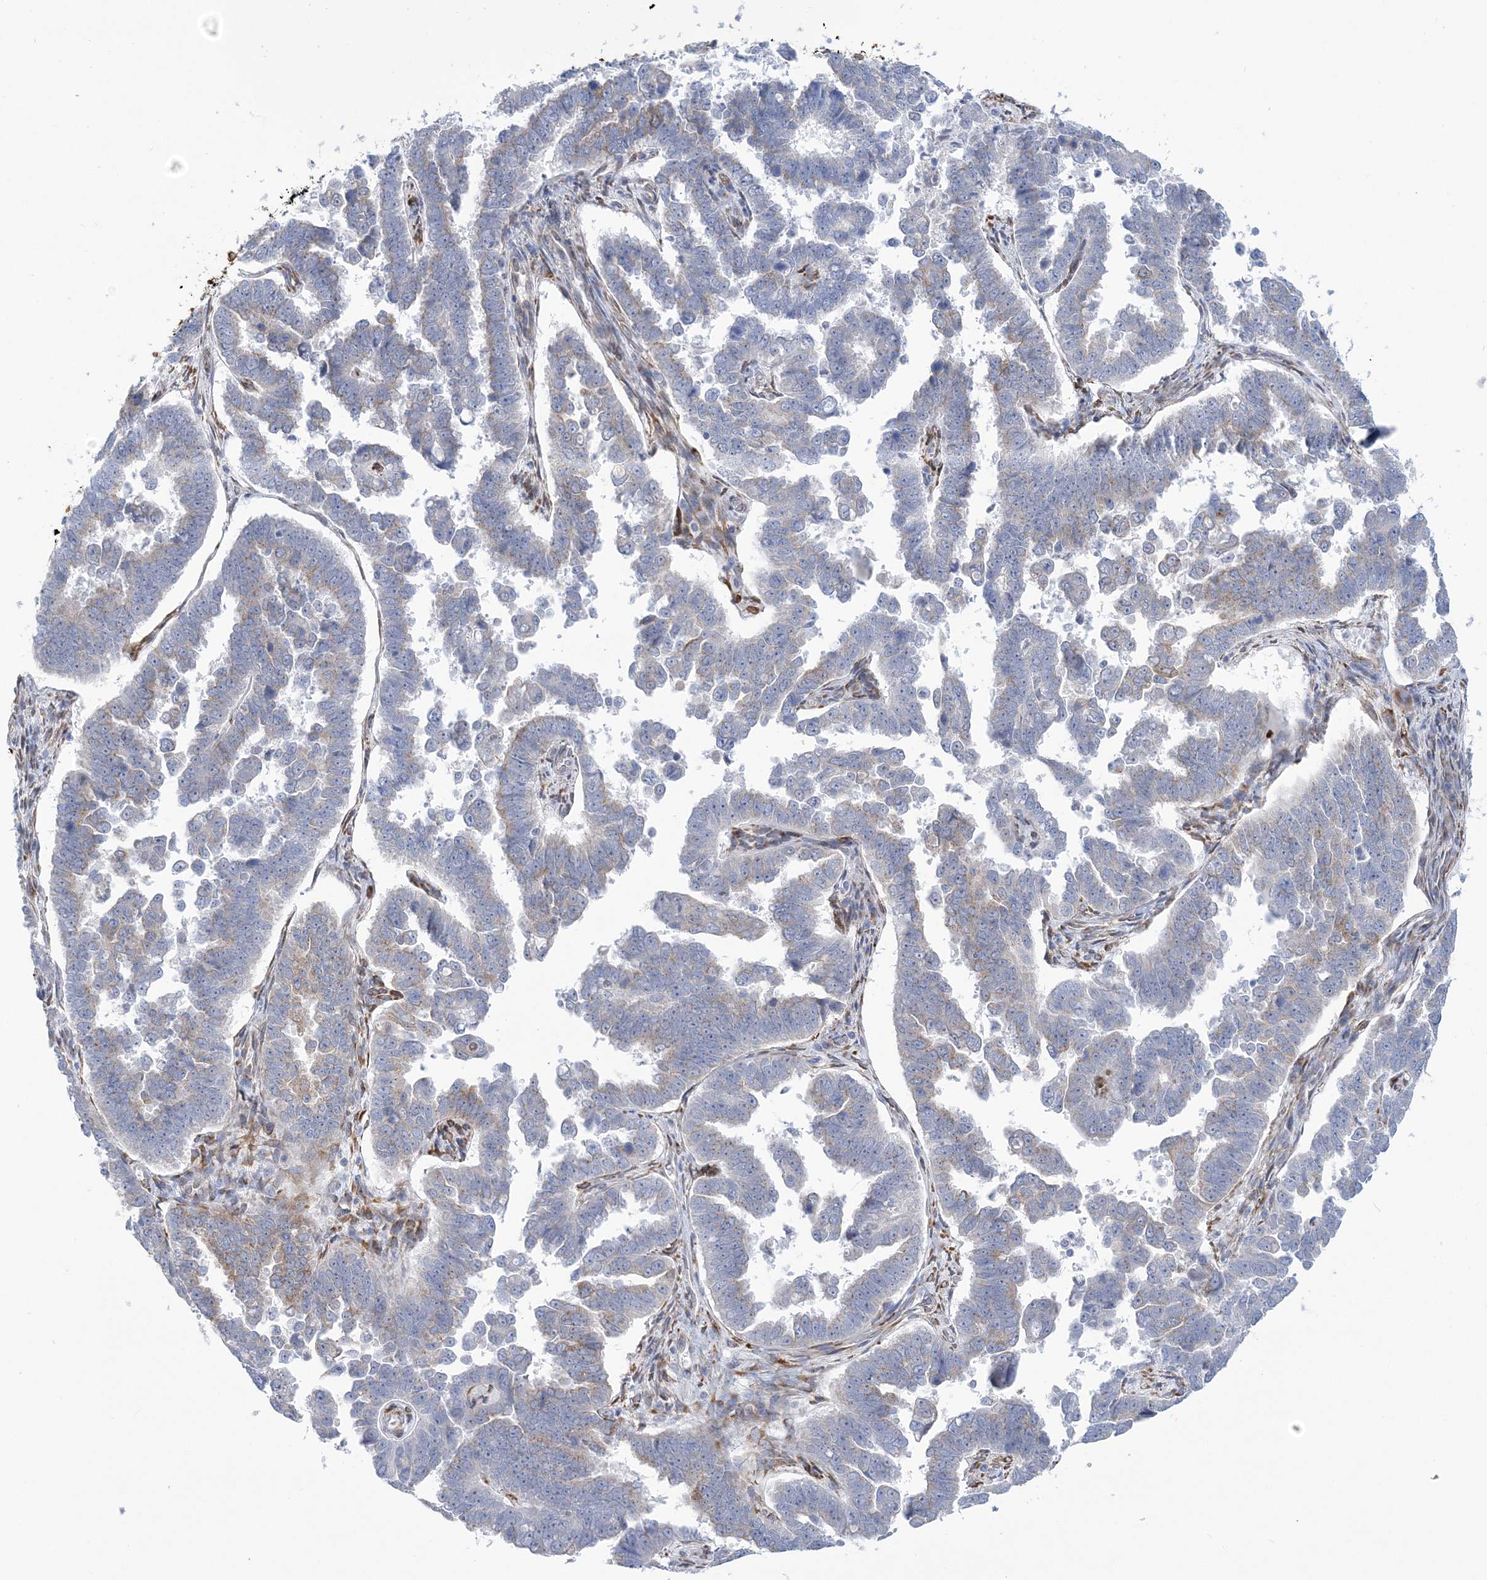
{"staining": {"intensity": "weak", "quantity": "<25%", "location": "cytoplasmic/membranous"}, "tissue": "endometrial cancer", "cell_type": "Tumor cells", "image_type": "cancer", "snomed": [{"axis": "morphology", "description": "Adenocarcinoma, NOS"}, {"axis": "topography", "description": "Endometrium"}], "caption": "Endometrial adenocarcinoma was stained to show a protein in brown. There is no significant staining in tumor cells.", "gene": "PLEKHG4B", "patient": {"sex": "female", "age": 75}}